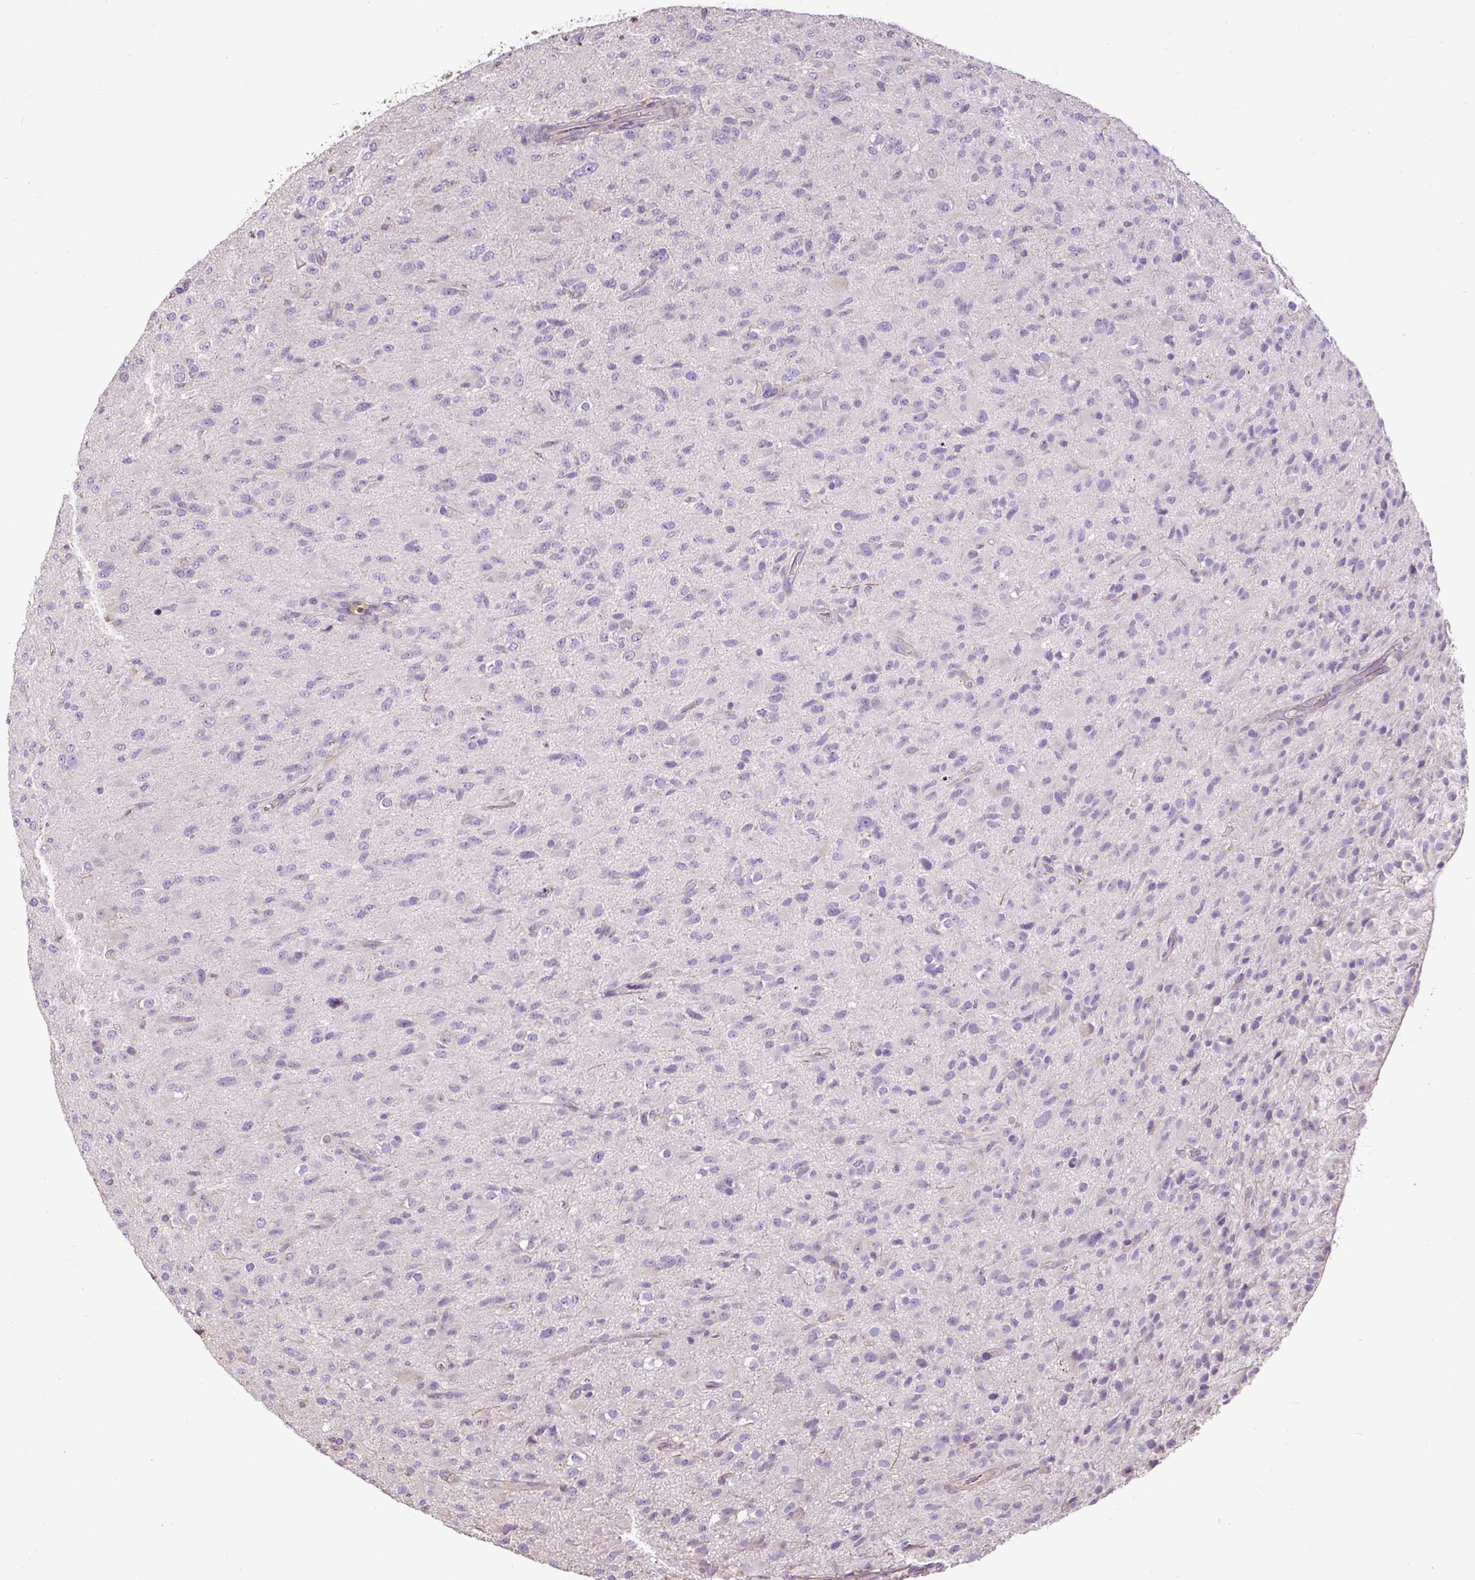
{"staining": {"intensity": "negative", "quantity": "none", "location": "none"}, "tissue": "glioma", "cell_type": "Tumor cells", "image_type": "cancer", "snomed": [{"axis": "morphology", "description": "Glioma, malignant, Low grade"}, {"axis": "topography", "description": "Brain"}], "caption": "Micrograph shows no protein positivity in tumor cells of malignant low-grade glioma tissue.", "gene": "PDIA2", "patient": {"sex": "male", "age": 65}}